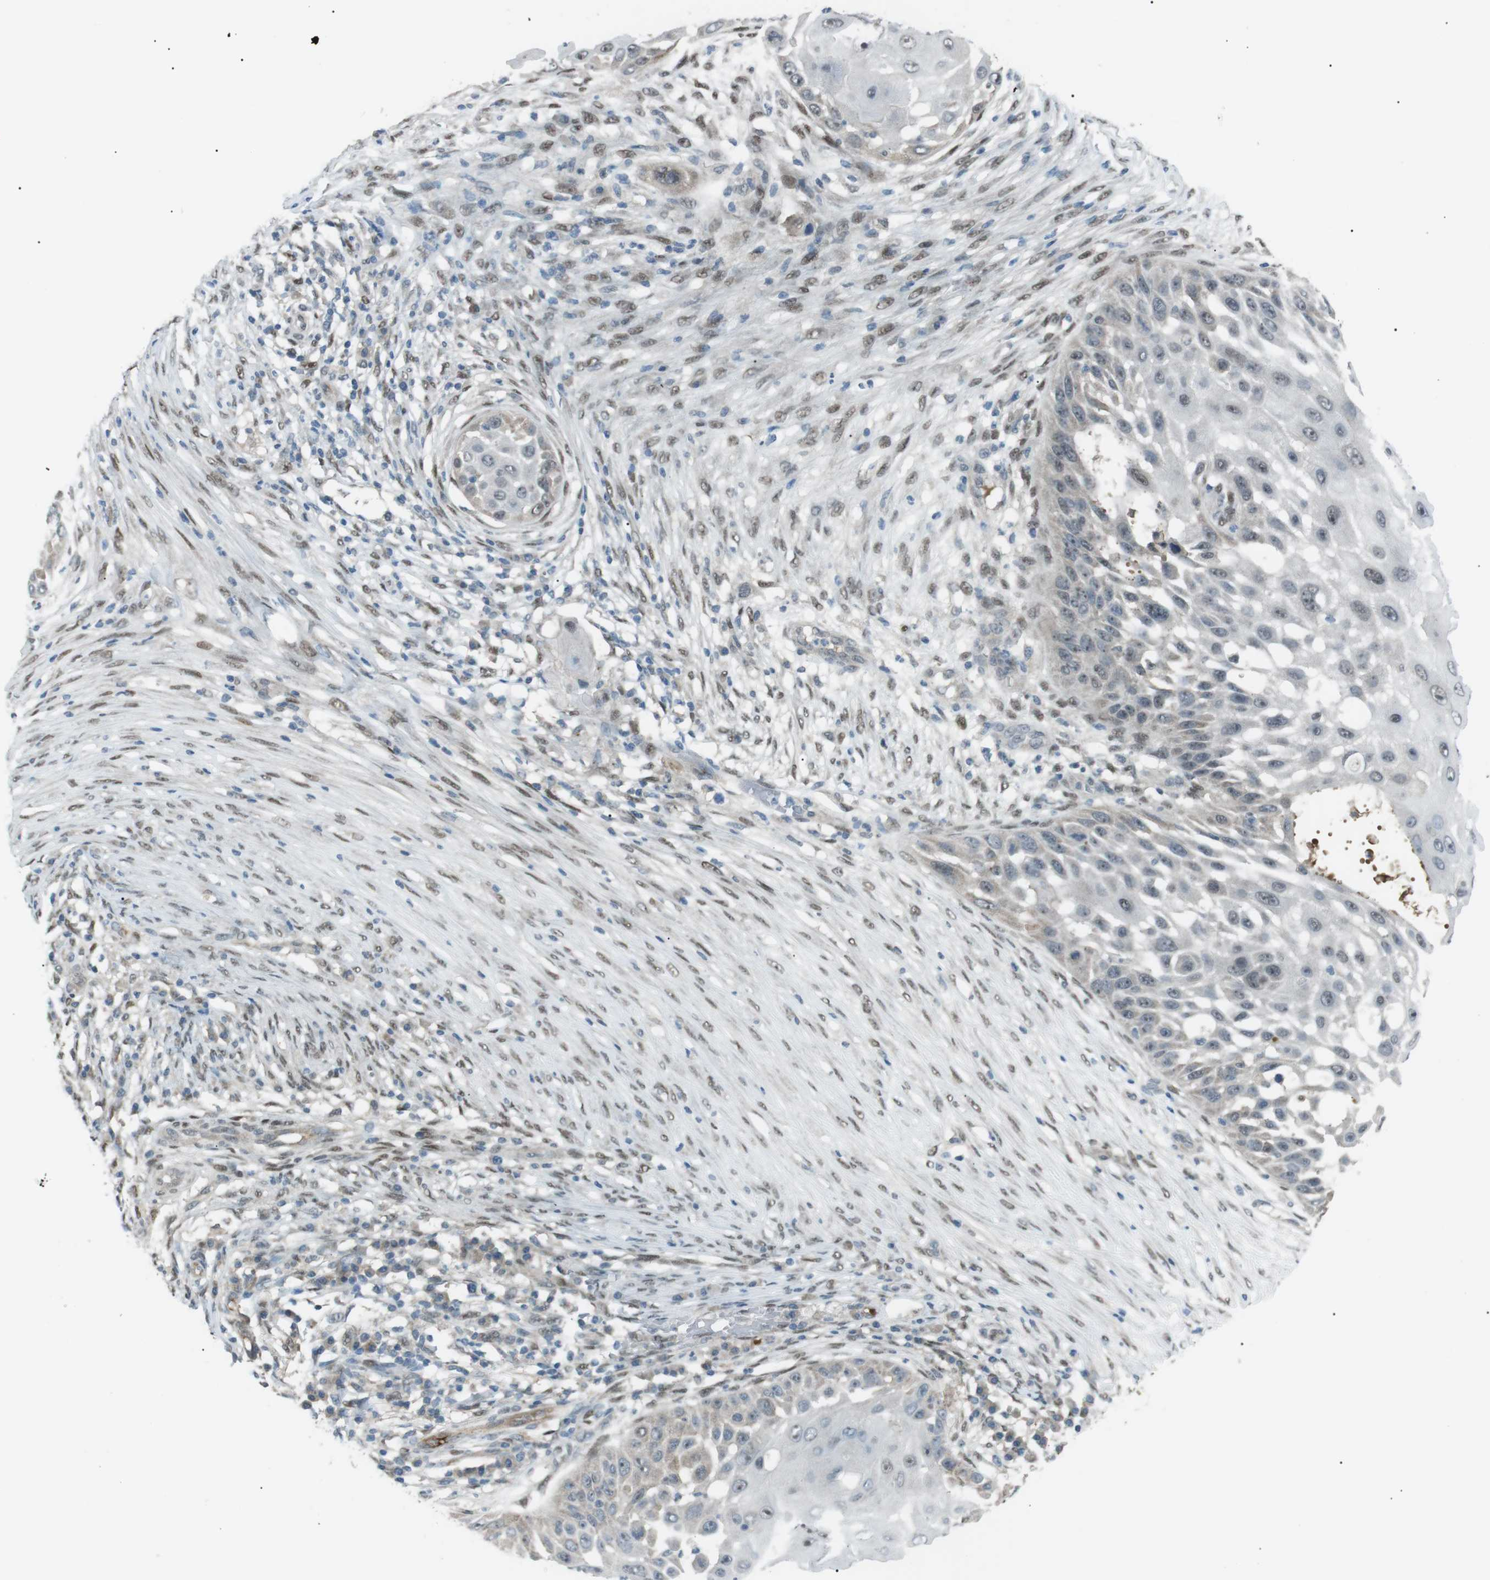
{"staining": {"intensity": "weak", "quantity": "25%-75%", "location": "nuclear"}, "tissue": "skin cancer", "cell_type": "Tumor cells", "image_type": "cancer", "snomed": [{"axis": "morphology", "description": "Squamous cell carcinoma, NOS"}, {"axis": "topography", "description": "Skin"}], "caption": "Protein staining by immunohistochemistry (IHC) exhibits weak nuclear expression in about 25%-75% of tumor cells in skin cancer. The staining was performed using DAB to visualize the protein expression in brown, while the nuclei were stained in blue with hematoxylin (Magnification: 20x).", "gene": "SRPK2", "patient": {"sex": "female", "age": 44}}